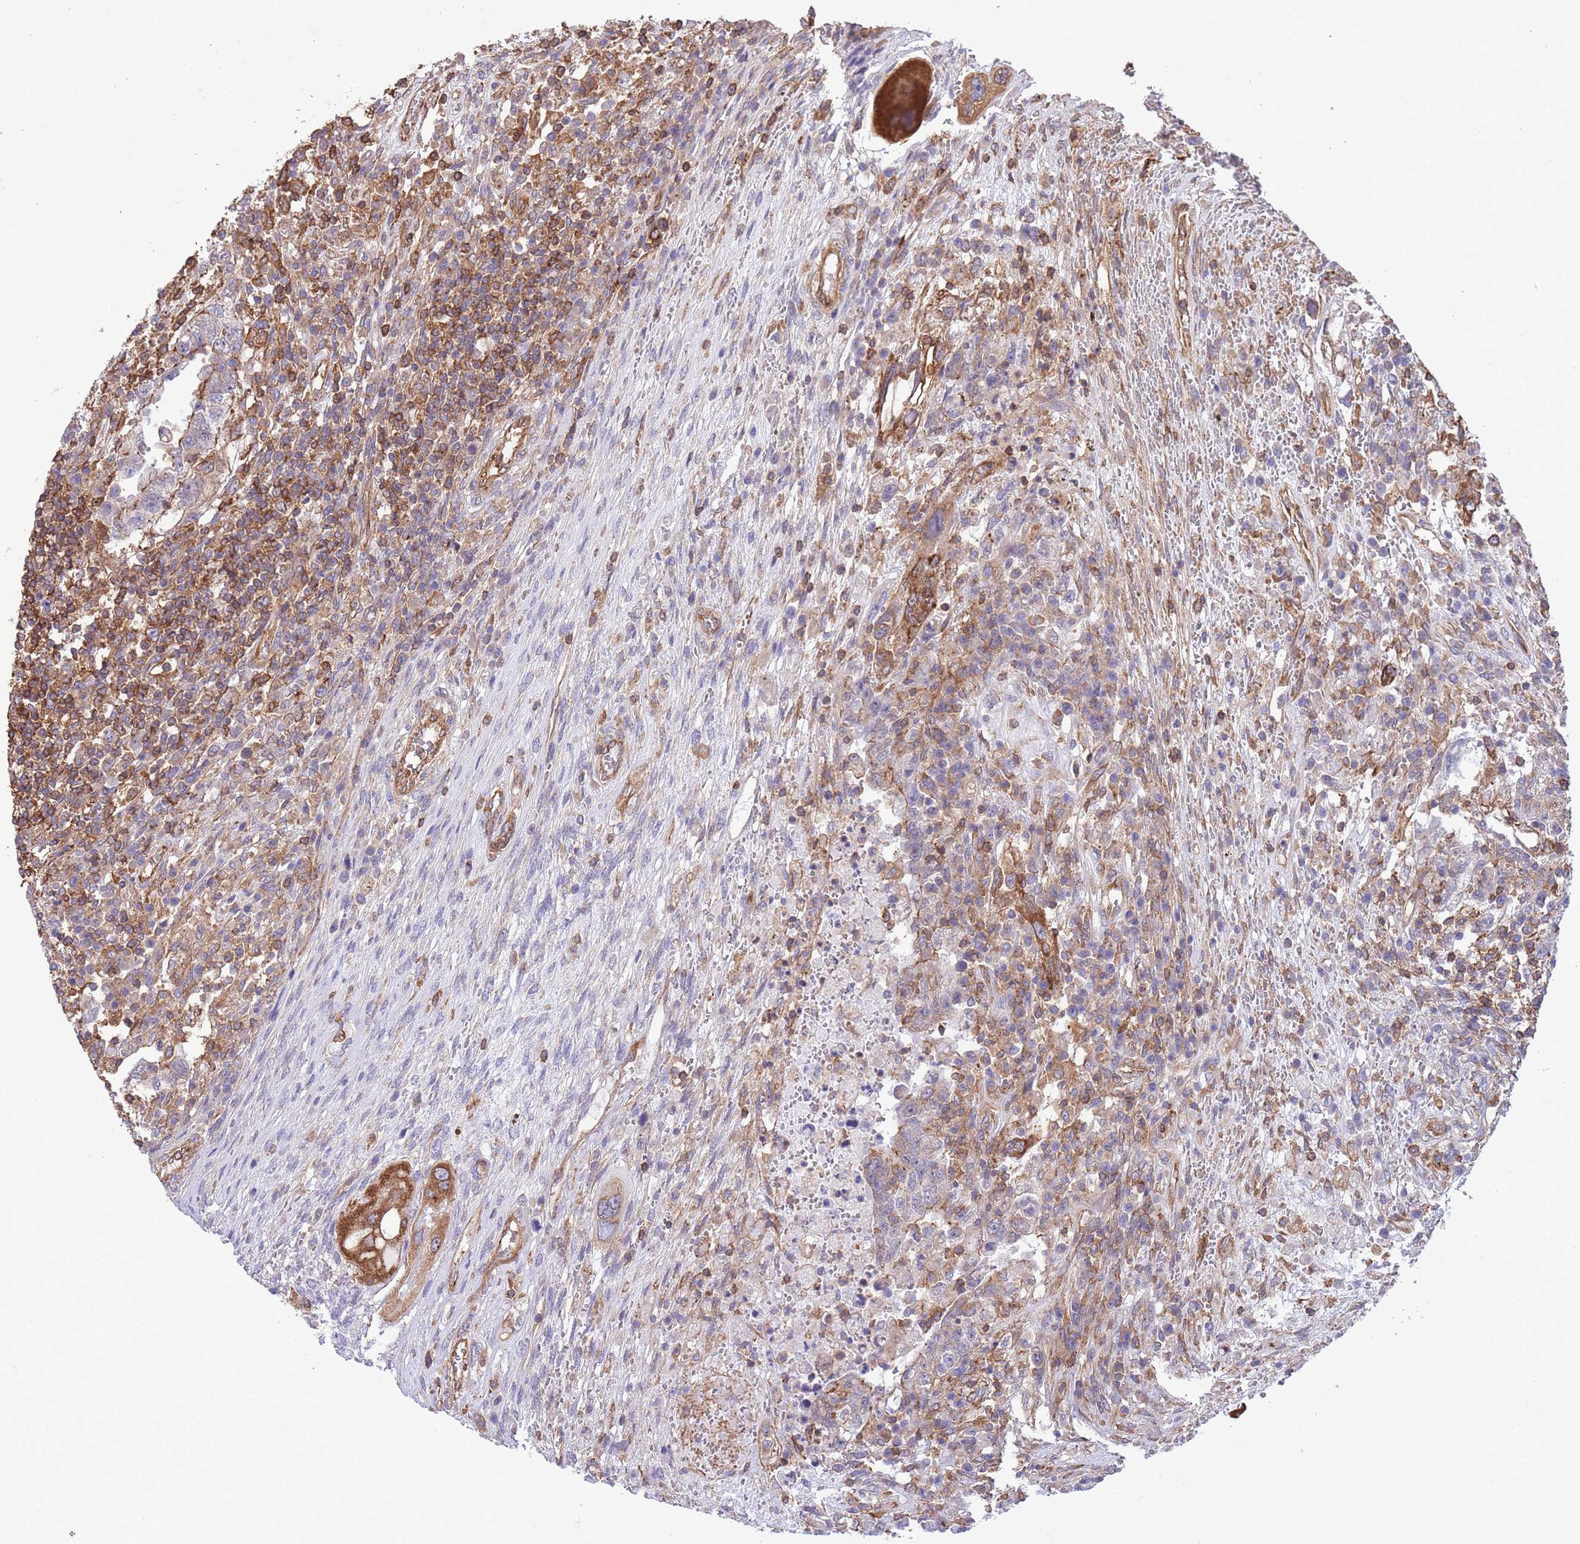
{"staining": {"intensity": "moderate", "quantity": "25%-75%", "location": "cytoplasmic/membranous"}, "tissue": "testis cancer", "cell_type": "Tumor cells", "image_type": "cancer", "snomed": [{"axis": "morphology", "description": "Carcinoma, Embryonal, NOS"}, {"axis": "topography", "description": "Testis"}], "caption": "Immunohistochemistry (IHC) of testis cancer (embryonal carcinoma) displays medium levels of moderate cytoplasmic/membranous staining in about 25%-75% of tumor cells.", "gene": "LRRN4CL", "patient": {"sex": "male", "age": 26}}